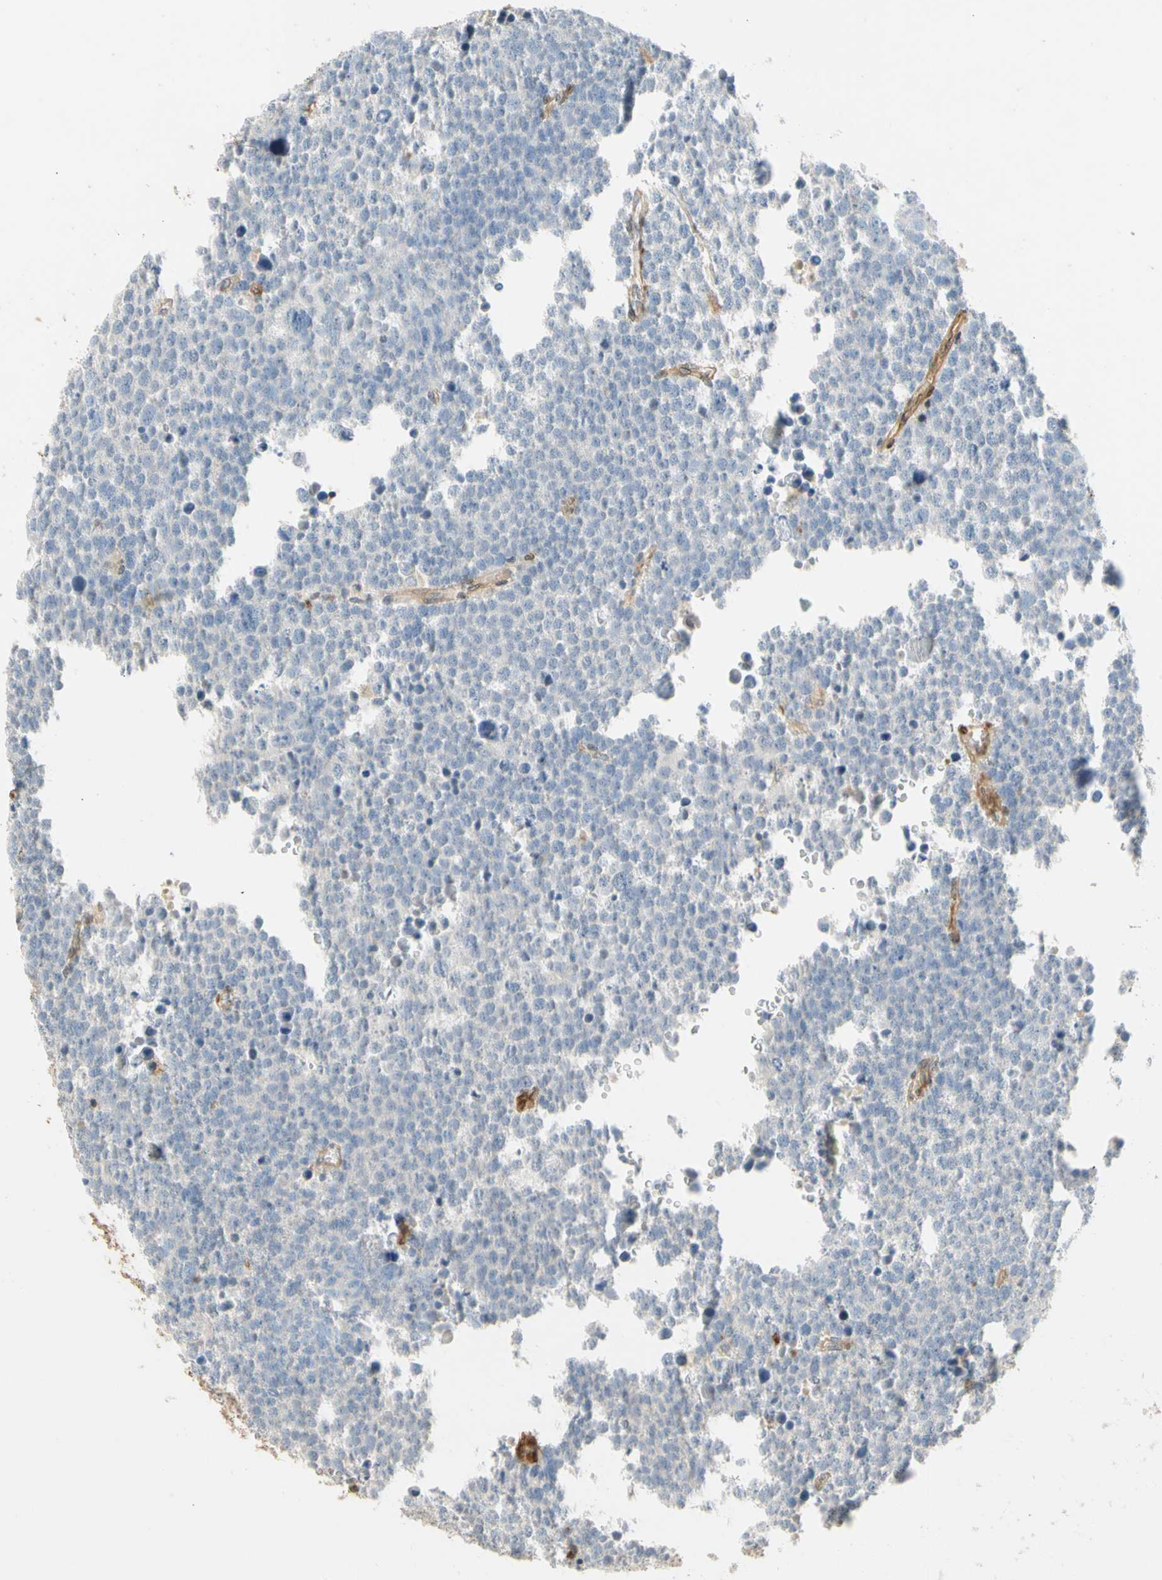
{"staining": {"intensity": "negative", "quantity": "none", "location": "none"}, "tissue": "testis cancer", "cell_type": "Tumor cells", "image_type": "cancer", "snomed": [{"axis": "morphology", "description": "Seminoma, NOS"}, {"axis": "topography", "description": "Testis"}], "caption": "Immunohistochemistry (IHC) photomicrograph of neoplastic tissue: human testis cancer (seminoma) stained with DAB reveals no significant protein staining in tumor cells.", "gene": "S100A6", "patient": {"sex": "male", "age": 71}}